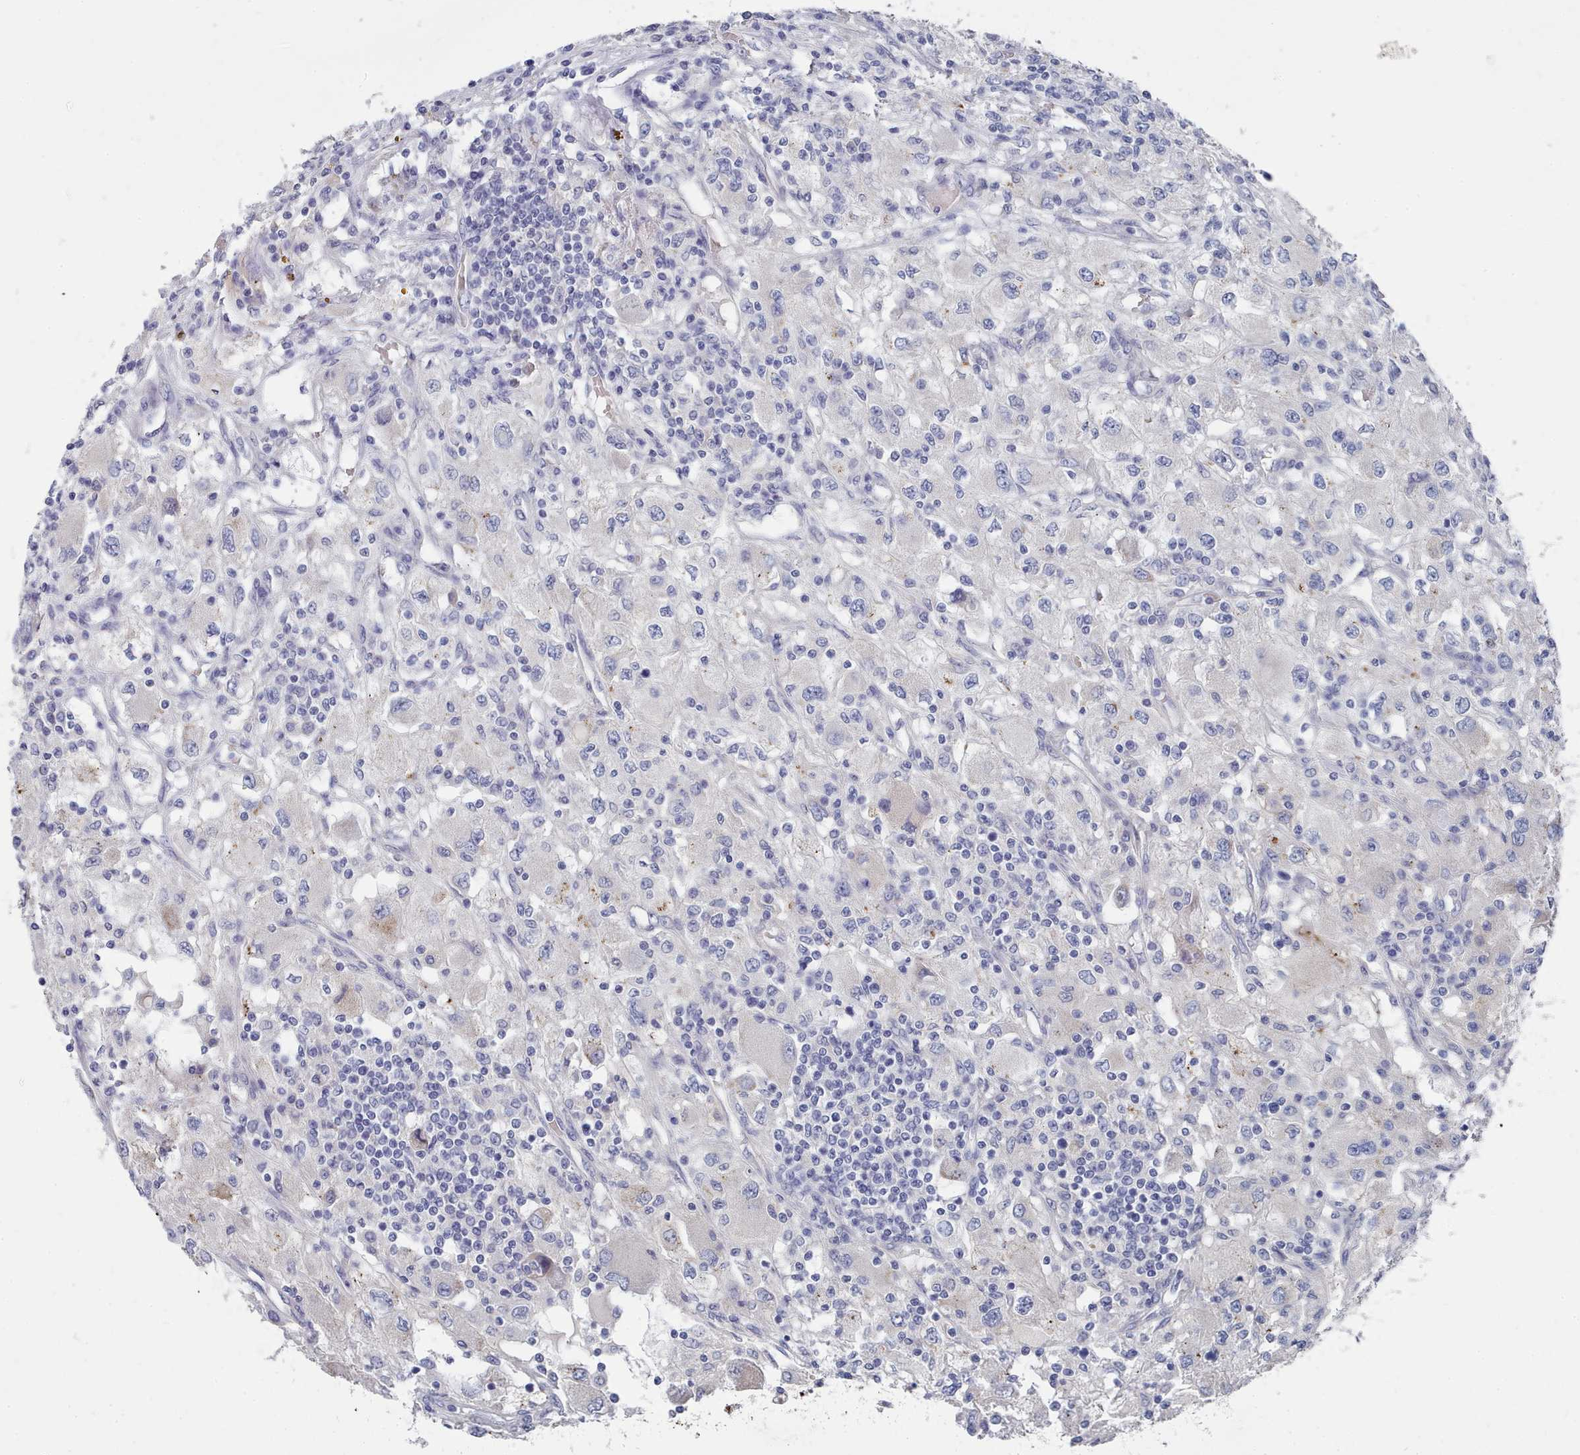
{"staining": {"intensity": "negative", "quantity": "none", "location": "none"}, "tissue": "renal cancer", "cell_type": "Tumor cells", "image_type": "cancer", "snomed": [{"axis": "morphology", "description": "Adenocarcinoma, NOS"}, {"axis": "topography", "description": "Kidney"}], "caption": "A photomicrograph of renal adenocarcinoma stained for a protein reveals no brown staining in tumor cells.", "gene": "ACAD11", "patient": {"sex": "female", "age": 67}}